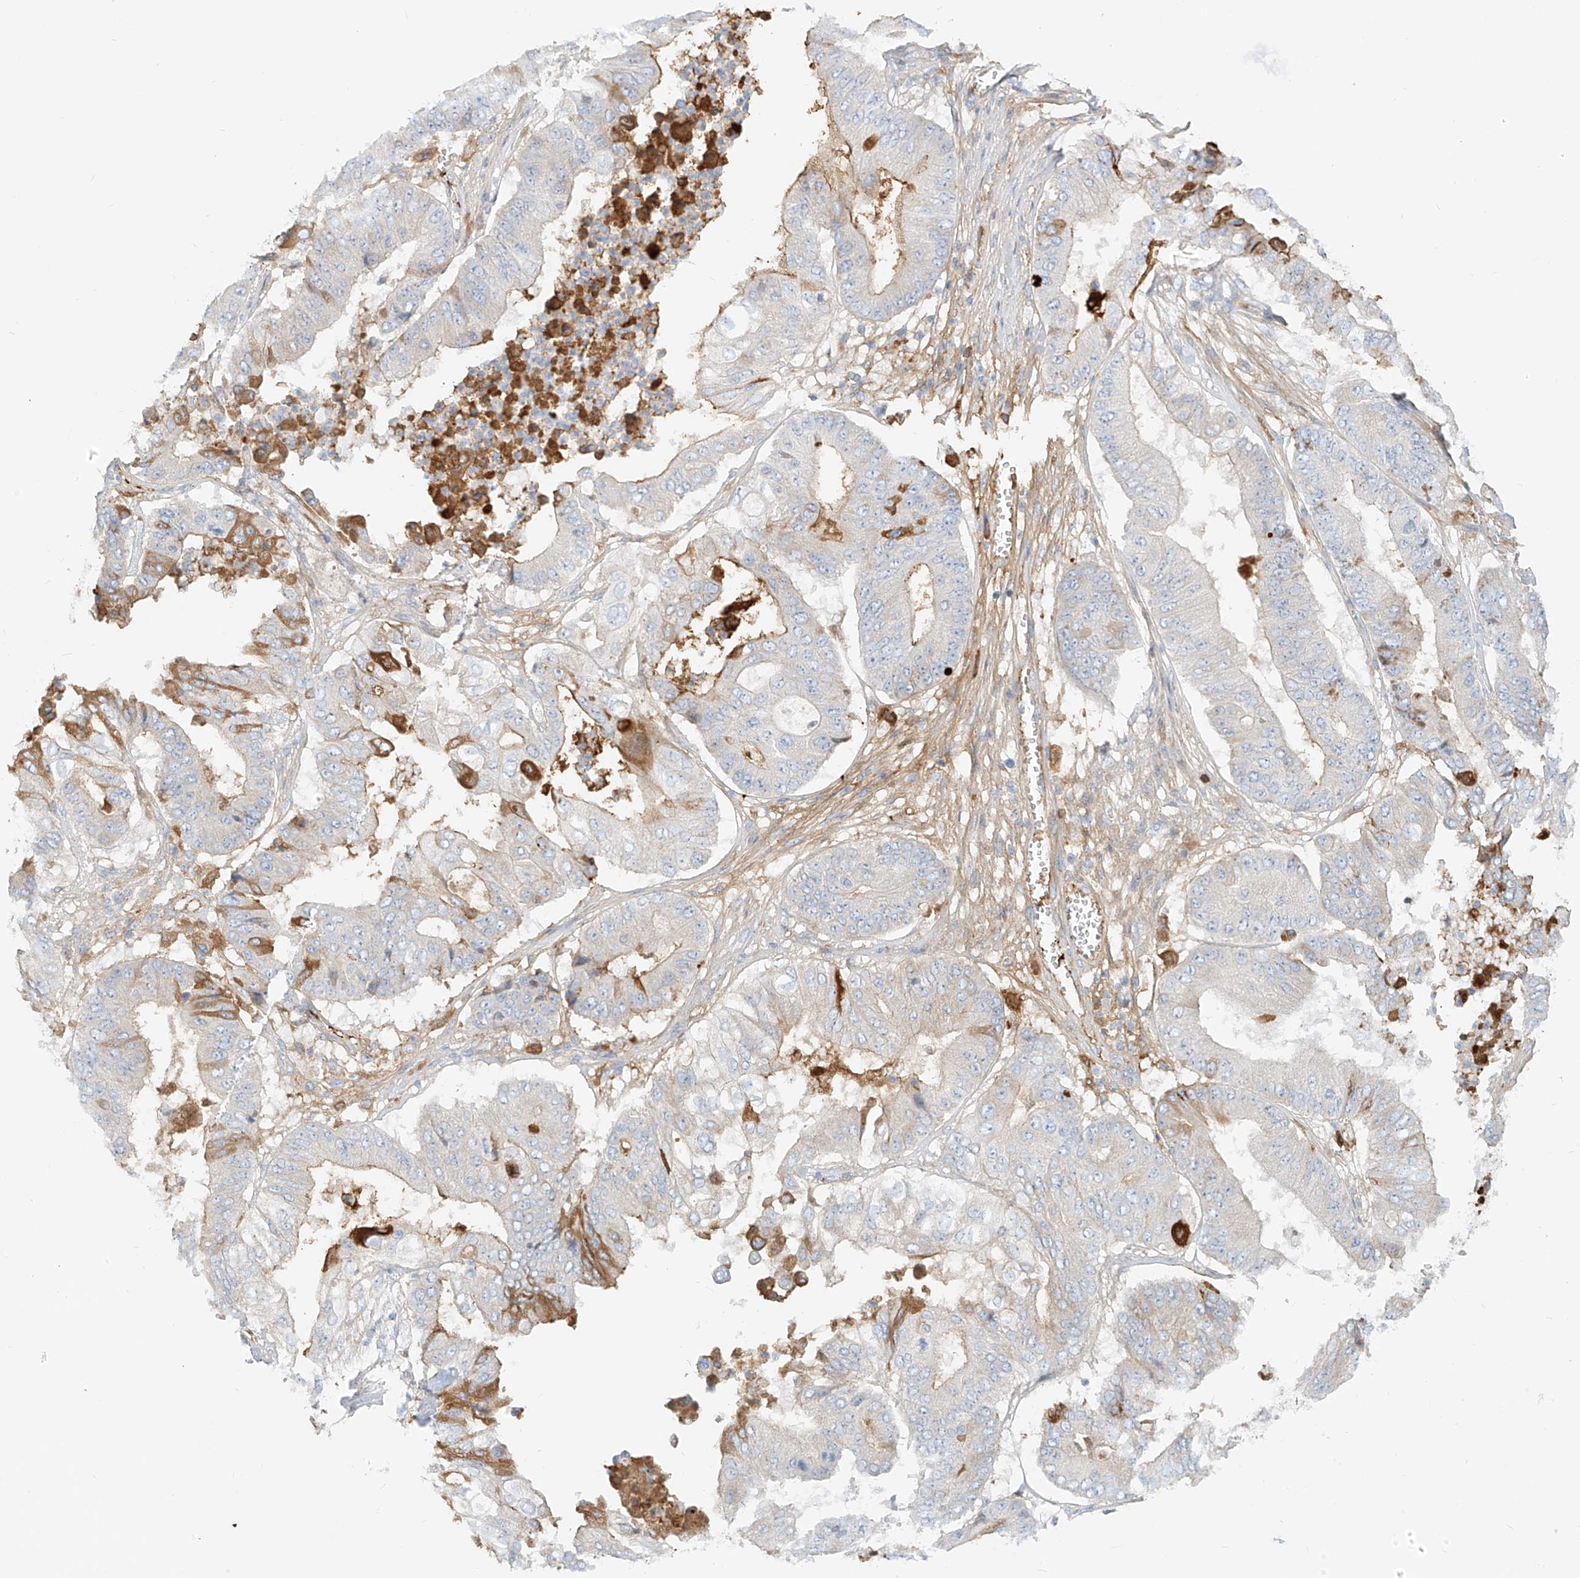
{"staining": {"intensity": "moderate", "quantity": "<25%", "location": "cytoplasmic/membranous"}, "tissue": "pancreatic cancer", "cell_type": "Tumor cells", "image_type": "cancer", "snomed": [{"axis": "morphology", "description": "Adenocarcinoma, NOS"}, {"axis": "topography", "description": "Pancreas"}], "caption": "High-power microscopy captured an IHC micrograph of pancreatic cancer (adenocarcinoma), revealing moderate cytoplasmic/membranous positivity in approximately <25% of tumor cells.", "gene": "OCSTAMP", "patient": {"sex": "female", "age": 77}}